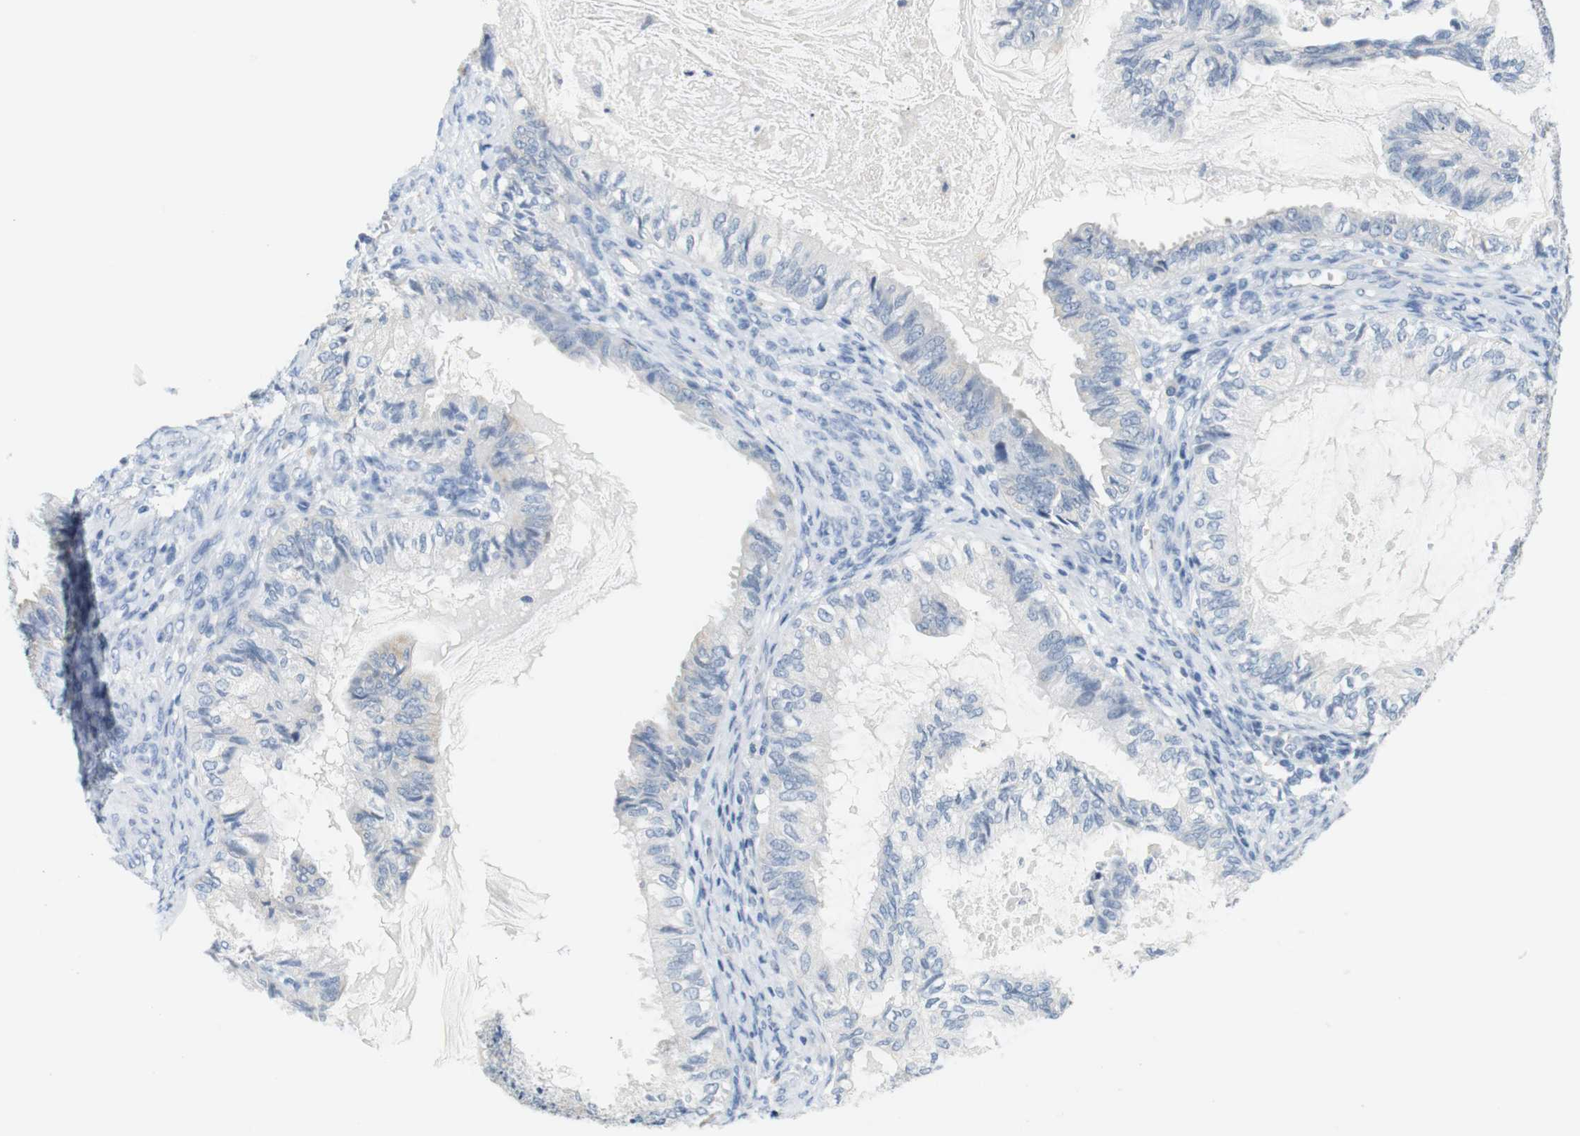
{"staining": {"intensity": "negative", "quantity": "none", "location": "none"}, "tissue": "cervical cancer", "cell_type": "Tumor cells", "image_type": "cancer", "snomed": [{"axis": "morphology", "description": "Normal tissue, NOS"}, {"axis": "morphology", "description": "Adenocarcinoma, NOS"}, {"axis": "topography", "description": "Cervix"}, {"axis": "topography", "description": "Endometrium"}], "caption": "Protein analysis of adenocarcinoma (cervical) exhibits no significant expression in tumor cells.", "gene": "LRRK2", "patient": {"sex": "female", "age": 86}}